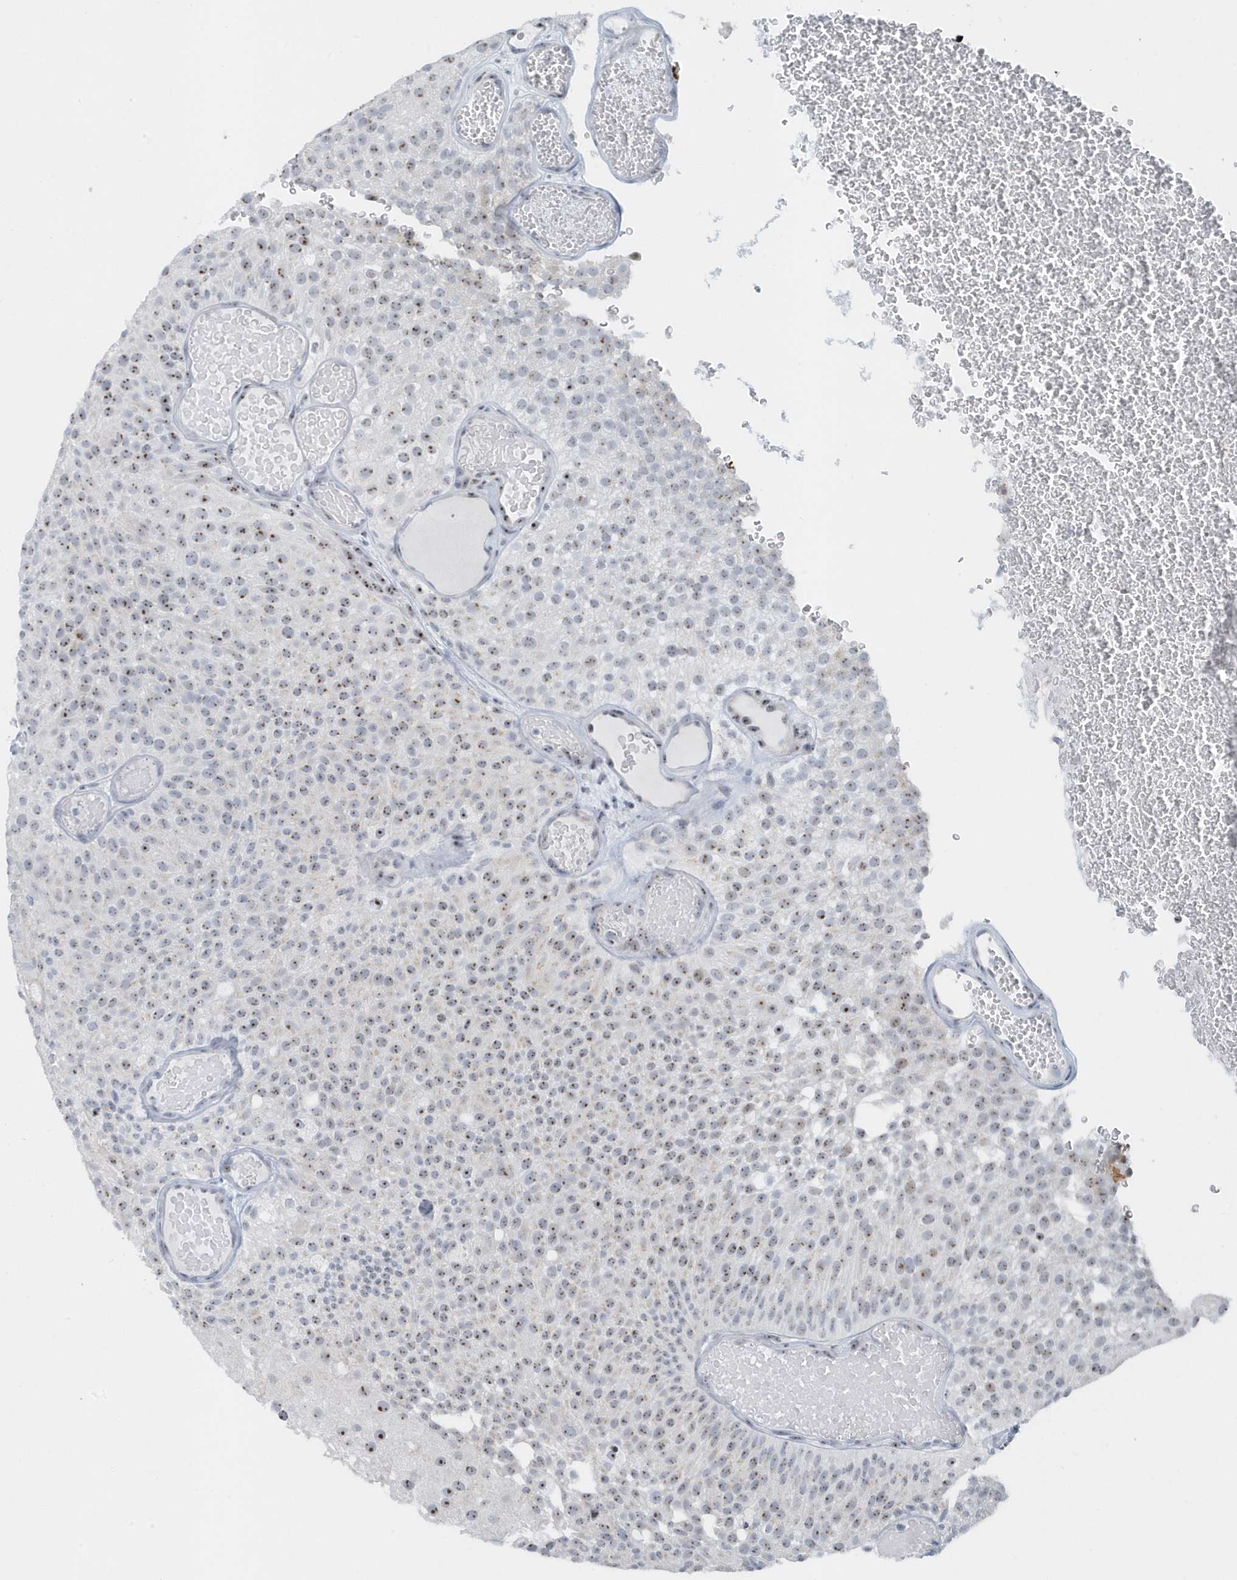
{"staining": {"intensity": "moderate", "quantity": ">75%", "location": "nuclear"}, "tissue": "urothelial cancer", "cell_type": "Tumor cells", "image_type": "cancer", "snomed": [{"axis": "morphology", "description": "Urothelial carcinoma, Low grade"}, {"axis": "topography", "description": "Urinary bladder"}], "caption": "Immunohistochemistry (DAB (3,3'-diaminobenzidine)) staining of human urothelial cancer demonstrates moderate nuclear protein positivity in approximately >75% of tumor cells.", "gene": "RPF2", "patient": {"sex": "male", "age": 78}}